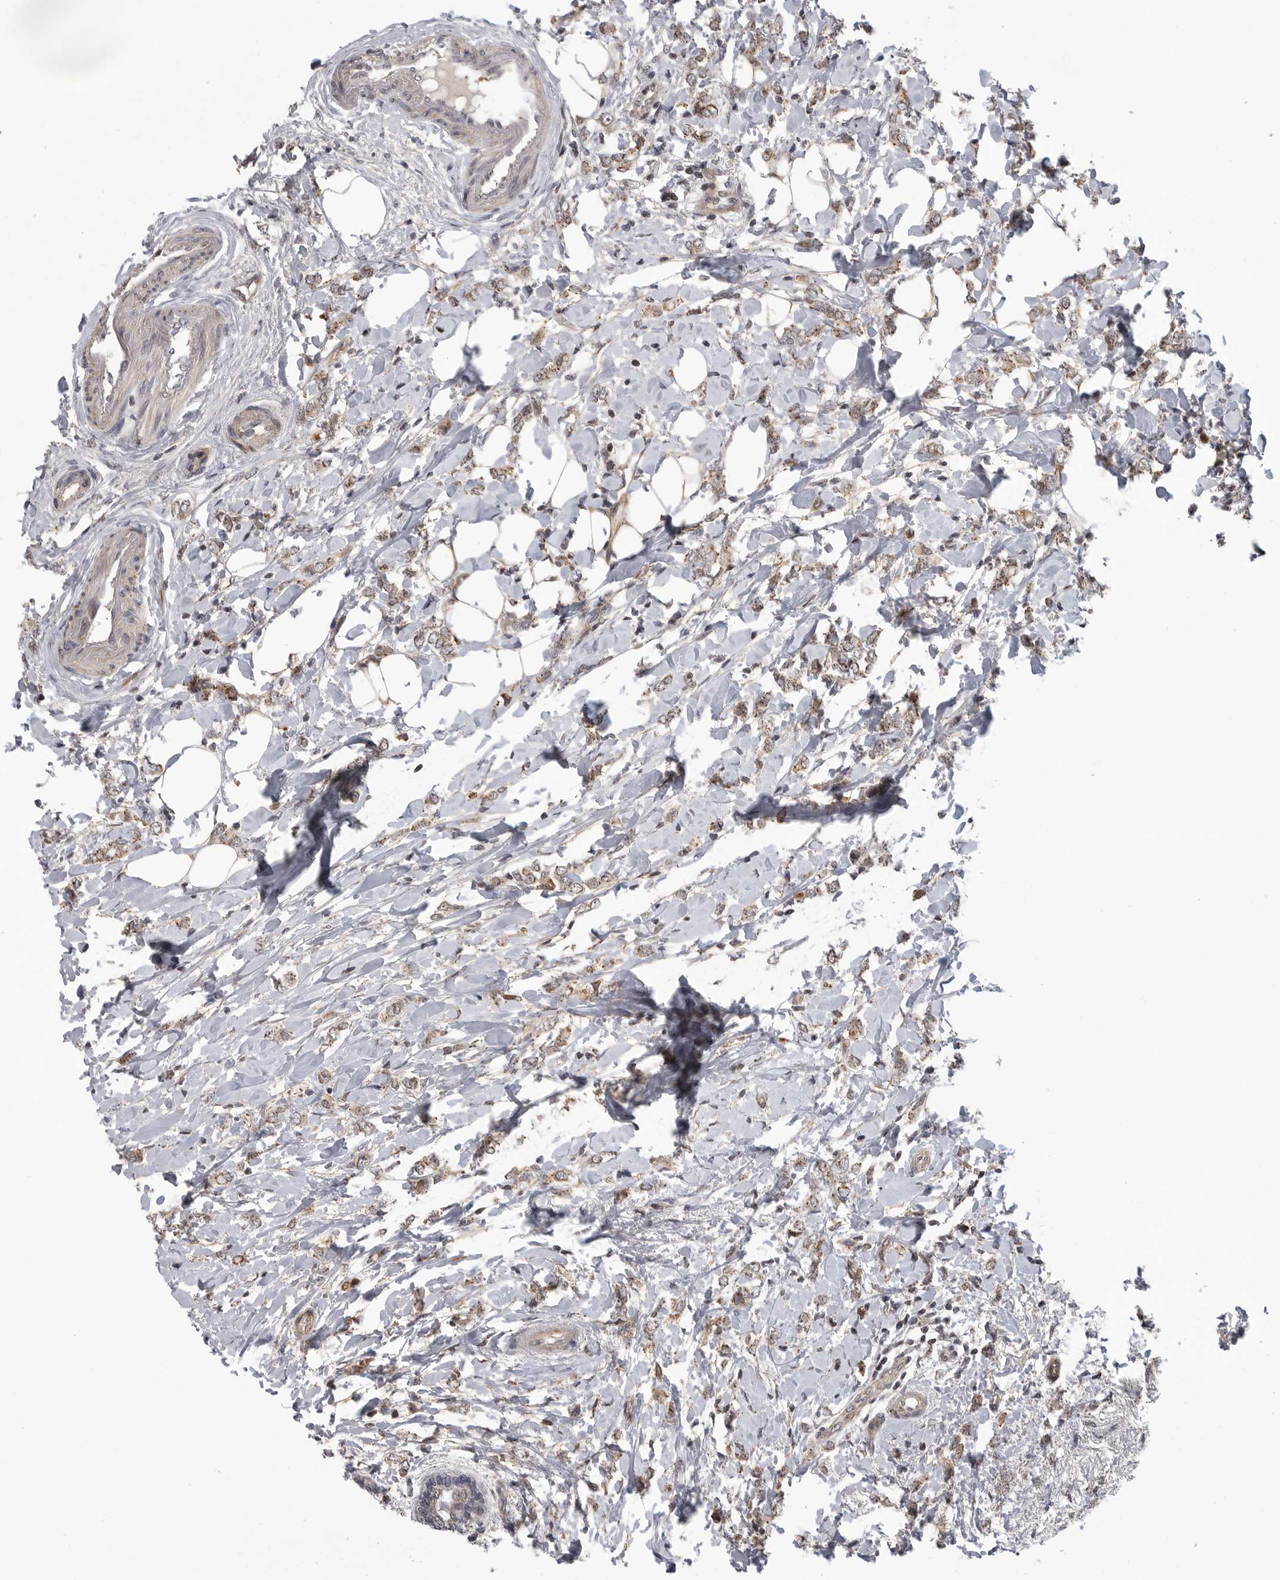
{"staining": {"intensity": "weak", "quantity": ">75%", "location": "cytoplasmic/membranous"}, "tissue": "breast cancer", "cell_type": "Tumor cells", "image_type": "cancer", "snomed": [{"axis": "morphology", "description": "Normal tissue, NOS"}, {"axis": "morphology", "description": "Lobular carcinoma"}, {"axis": "topography", "description": "Breast"}], "caption": "Immunohistochemistry (IHC) staining of breast lobular carcinoma, which reveals low levels of weak cytoplasmic/membranous staining in about >75% of tumor cells indicating weak cytoplasmic/membranous protein positivity. The staining was performed using DAB (3,3'-diaminobenzidine) (brown) for protein detection and nuclei were counterstained in hematoxylin (blue).", "gene": "TMPRSS11F", "patient": {"sex": "female", "age": 47}}